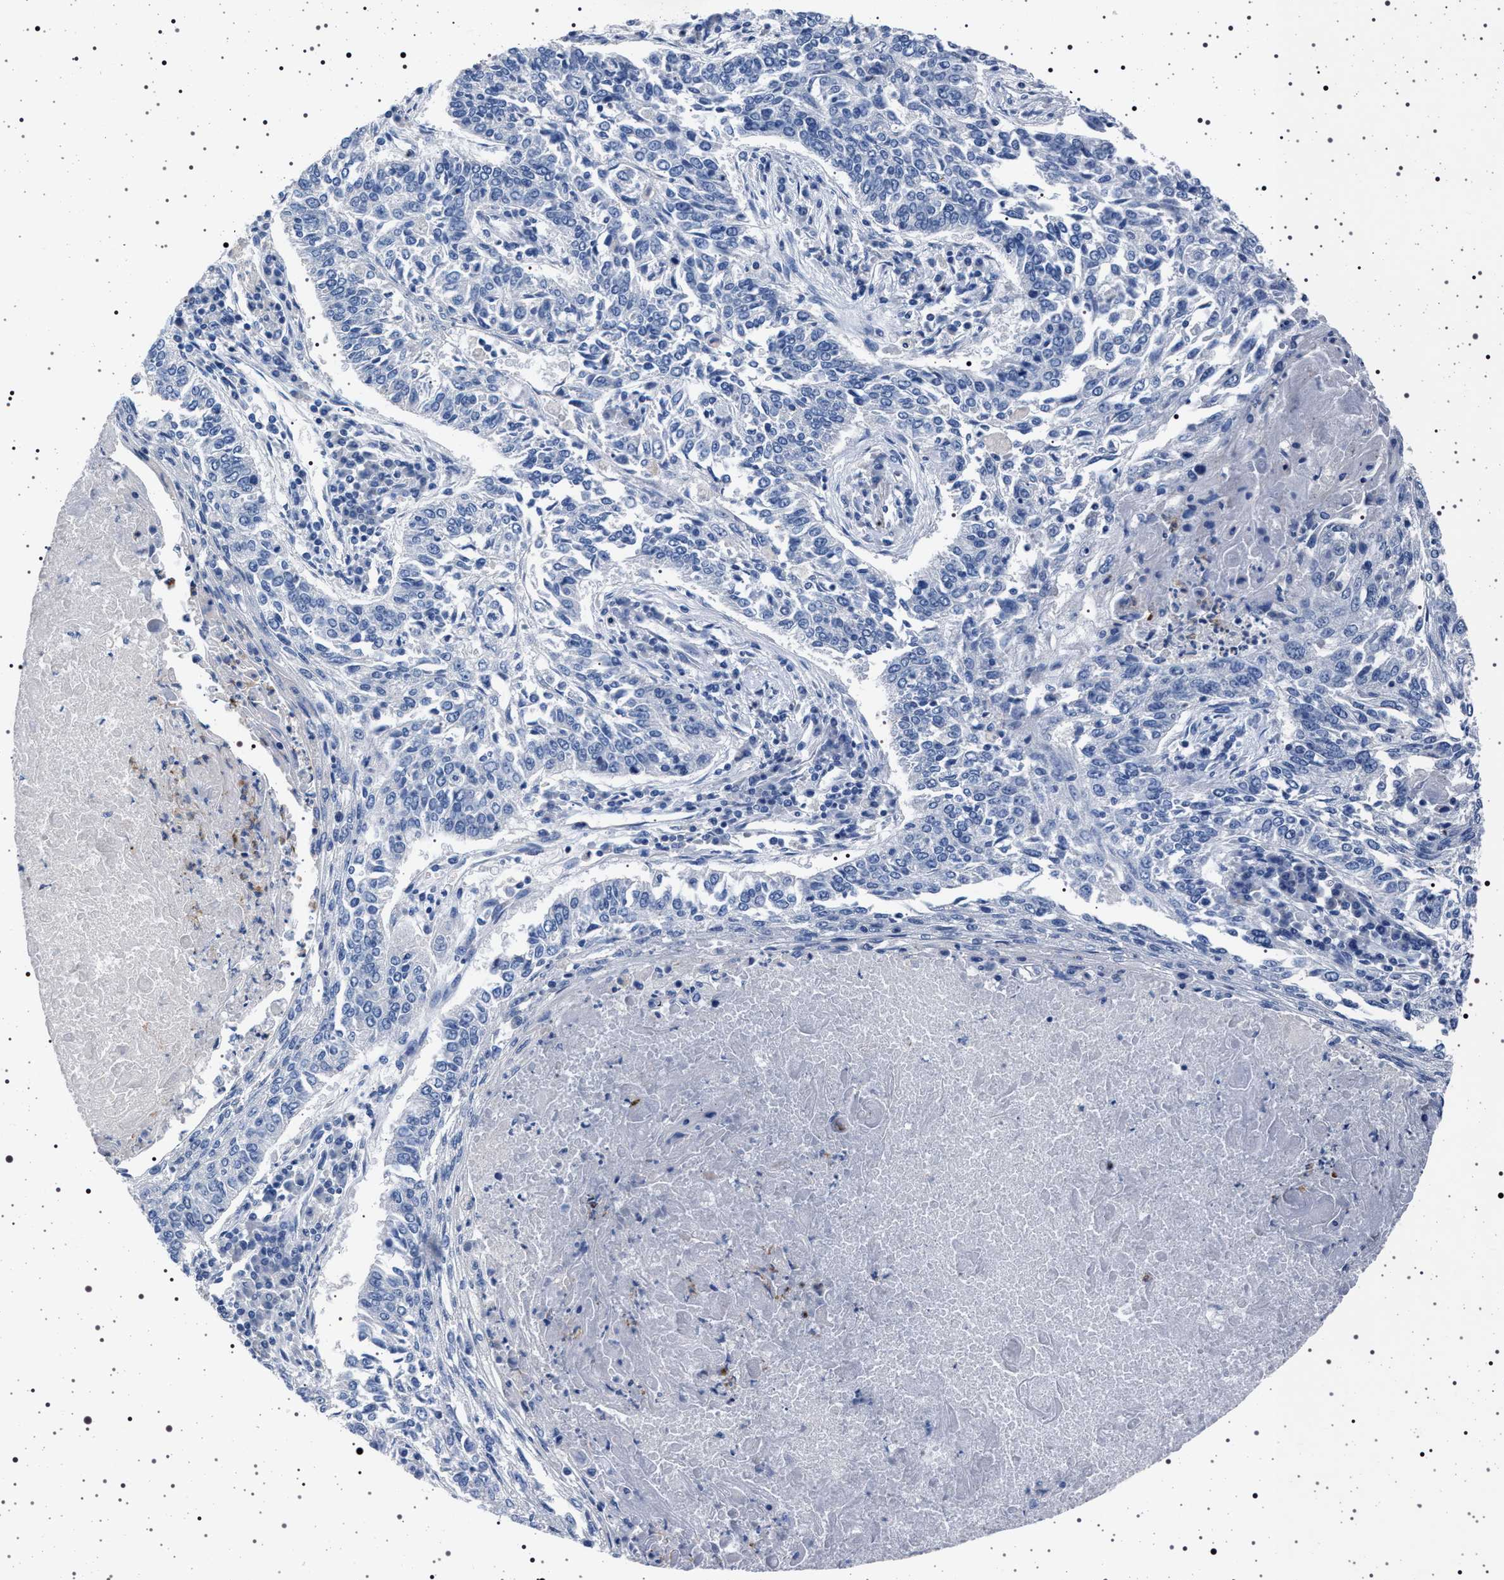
{"staining": {"intensity": "negative", "quantity": "none", "location": "none"}, "tissue": "lung cancer", "cell_type": "Tumor cells", "image_type": "cancer", "snomed": [{"axis": "morphology", "description": "Normal tissue, NOS"}, {"axis": "morphology", "description": "Squamous cell carcinoma, NOS"}, {"axis": "topography", "description": "Cartilage tissue"}, {"axis": "topography", "description": "Bronchus"}, {"axis": "topography", "description": "Lung"}], "caption": "IHC image of neoplastic tissue: lung squamous cell carcinoma stained with DAB reveals no significant protein staining in tumor cells.", "gene": "NAT9", "patient": {"sex": "female", "age": 49}}